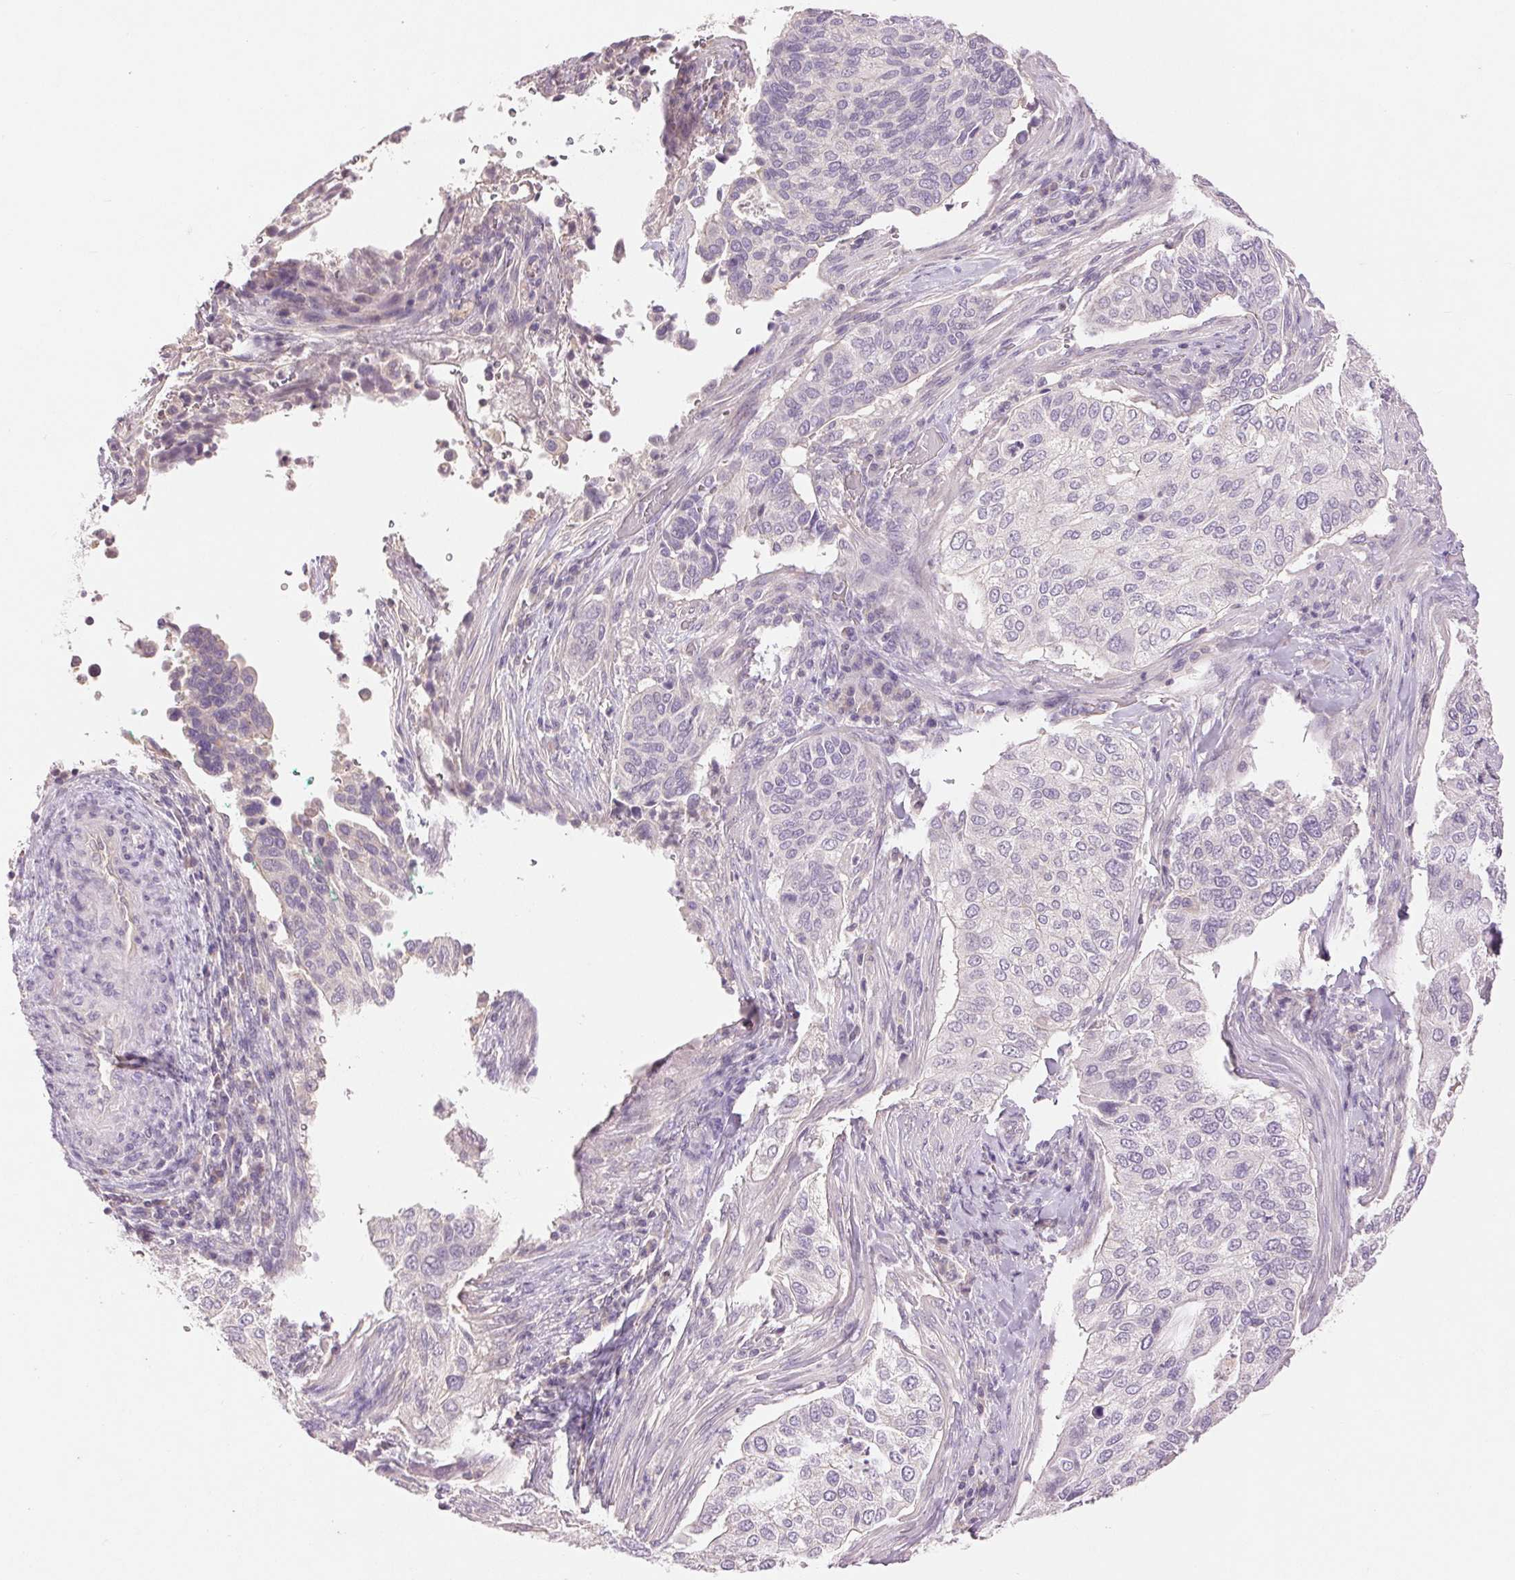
{"staining": {"intensity": "negative", "quantity": "none", "location": "none"}, "tissue": "cervical cancer", "cell_type": "Tumor cells", "image_type": "cancer", "snomed": [{"axis": "morphology", "description": "Squamous cell carcinoma, NOS"}, {"axis": "topography", "description": "Cervix"}], "caption": "IHC of cervical cancer (squamous cell carcinoma) shows no positivity in tumor cells.", "gene": "FXYD4", "patient": {"sex": "female", "age": 38}}